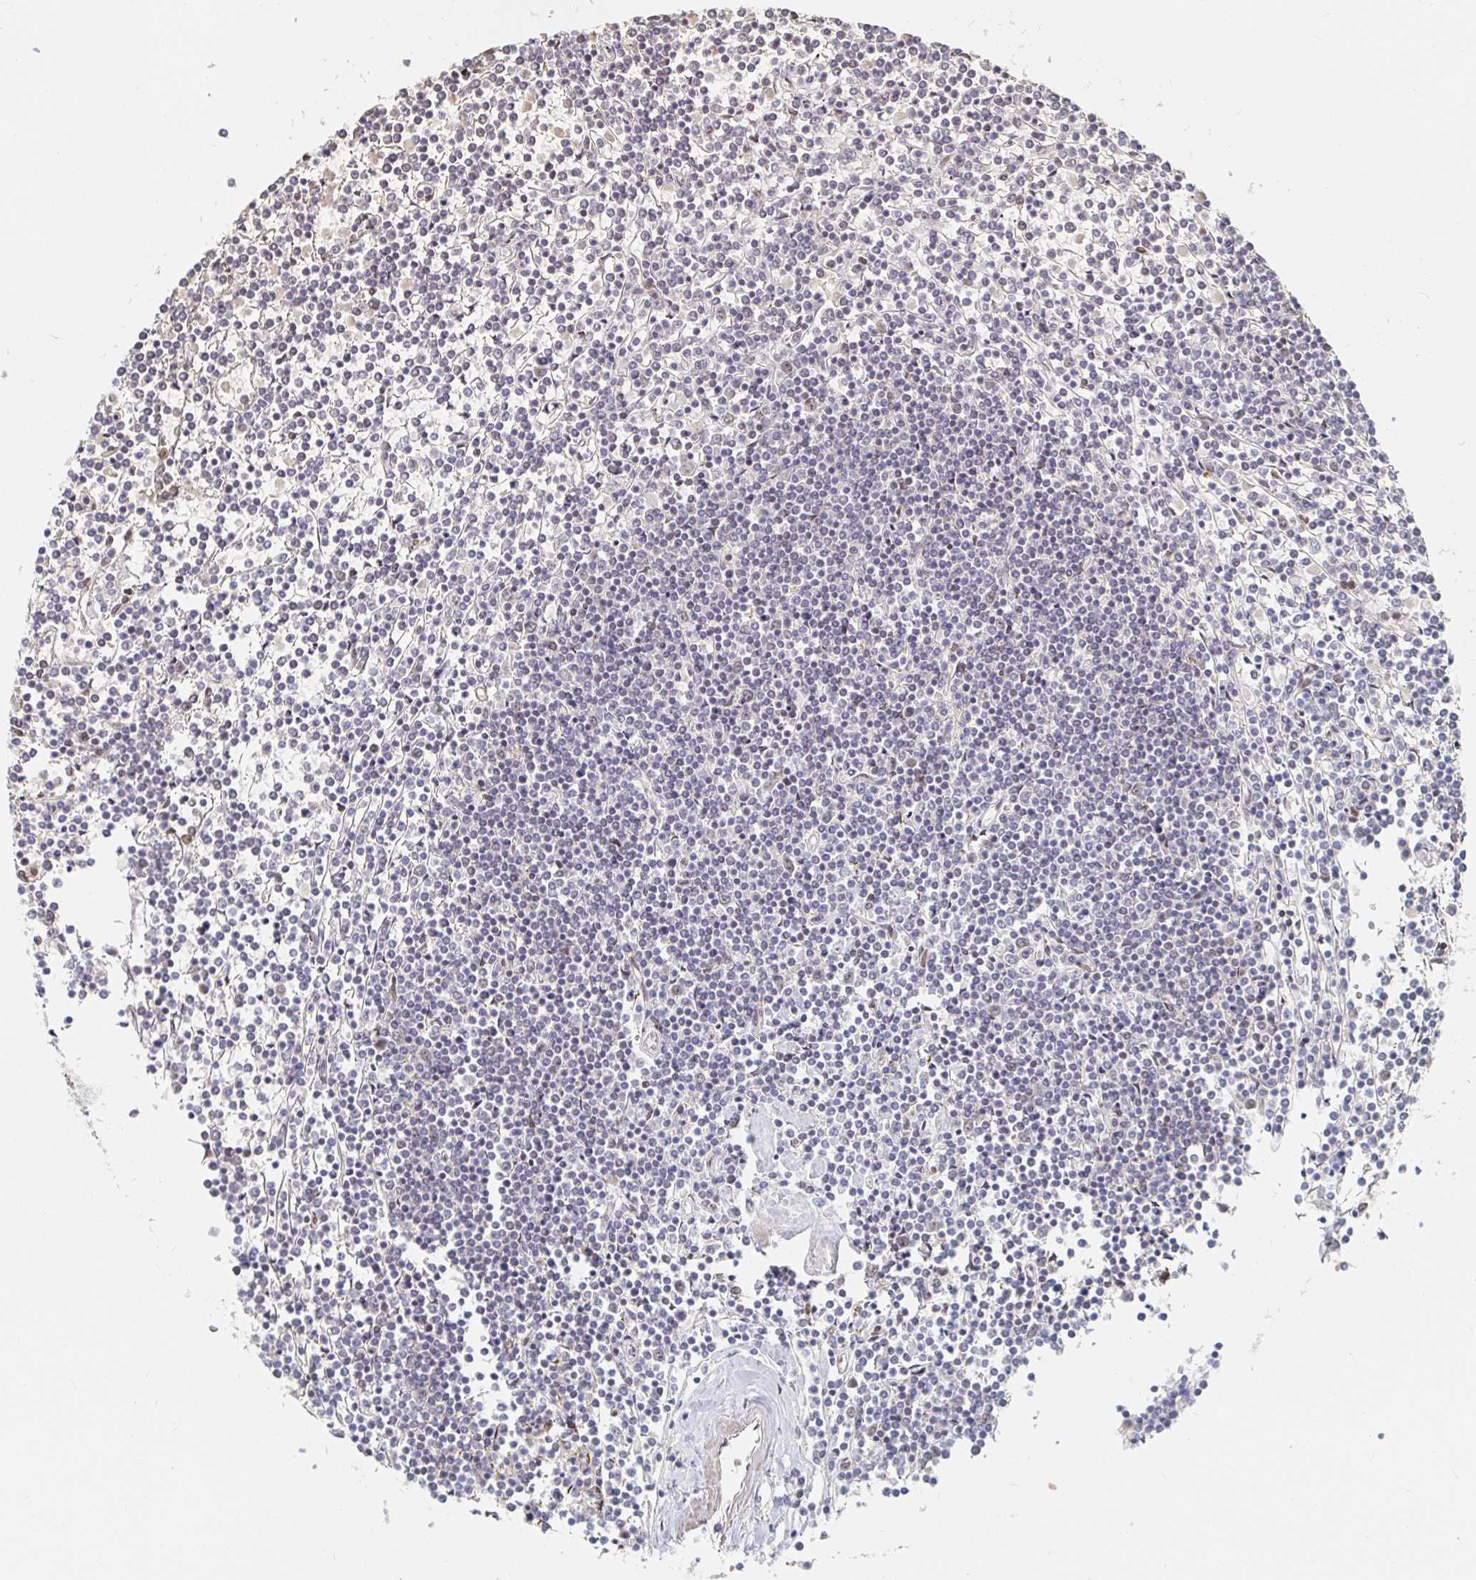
{"staining": {"intensity": "negative", "quantity": "none", "location": "none"}, "tissue": "lymphoma", "cell_type": "Tumor cells", "image_type": "cancer", "snomed": [{"axis": "morphology", "description": "Malignant lymphoma, non-Hodgkin's type, Low grade"}, {"axis": "topography", "description": "Spleen"}], "caption": "This is an IHC micrograph of human low-grade malignant lymphoma, non-Hodgkin's type. There is no expression in tumor cells.", "gene": "CHD2", "patient": {"sex": "female", "age": 19}}